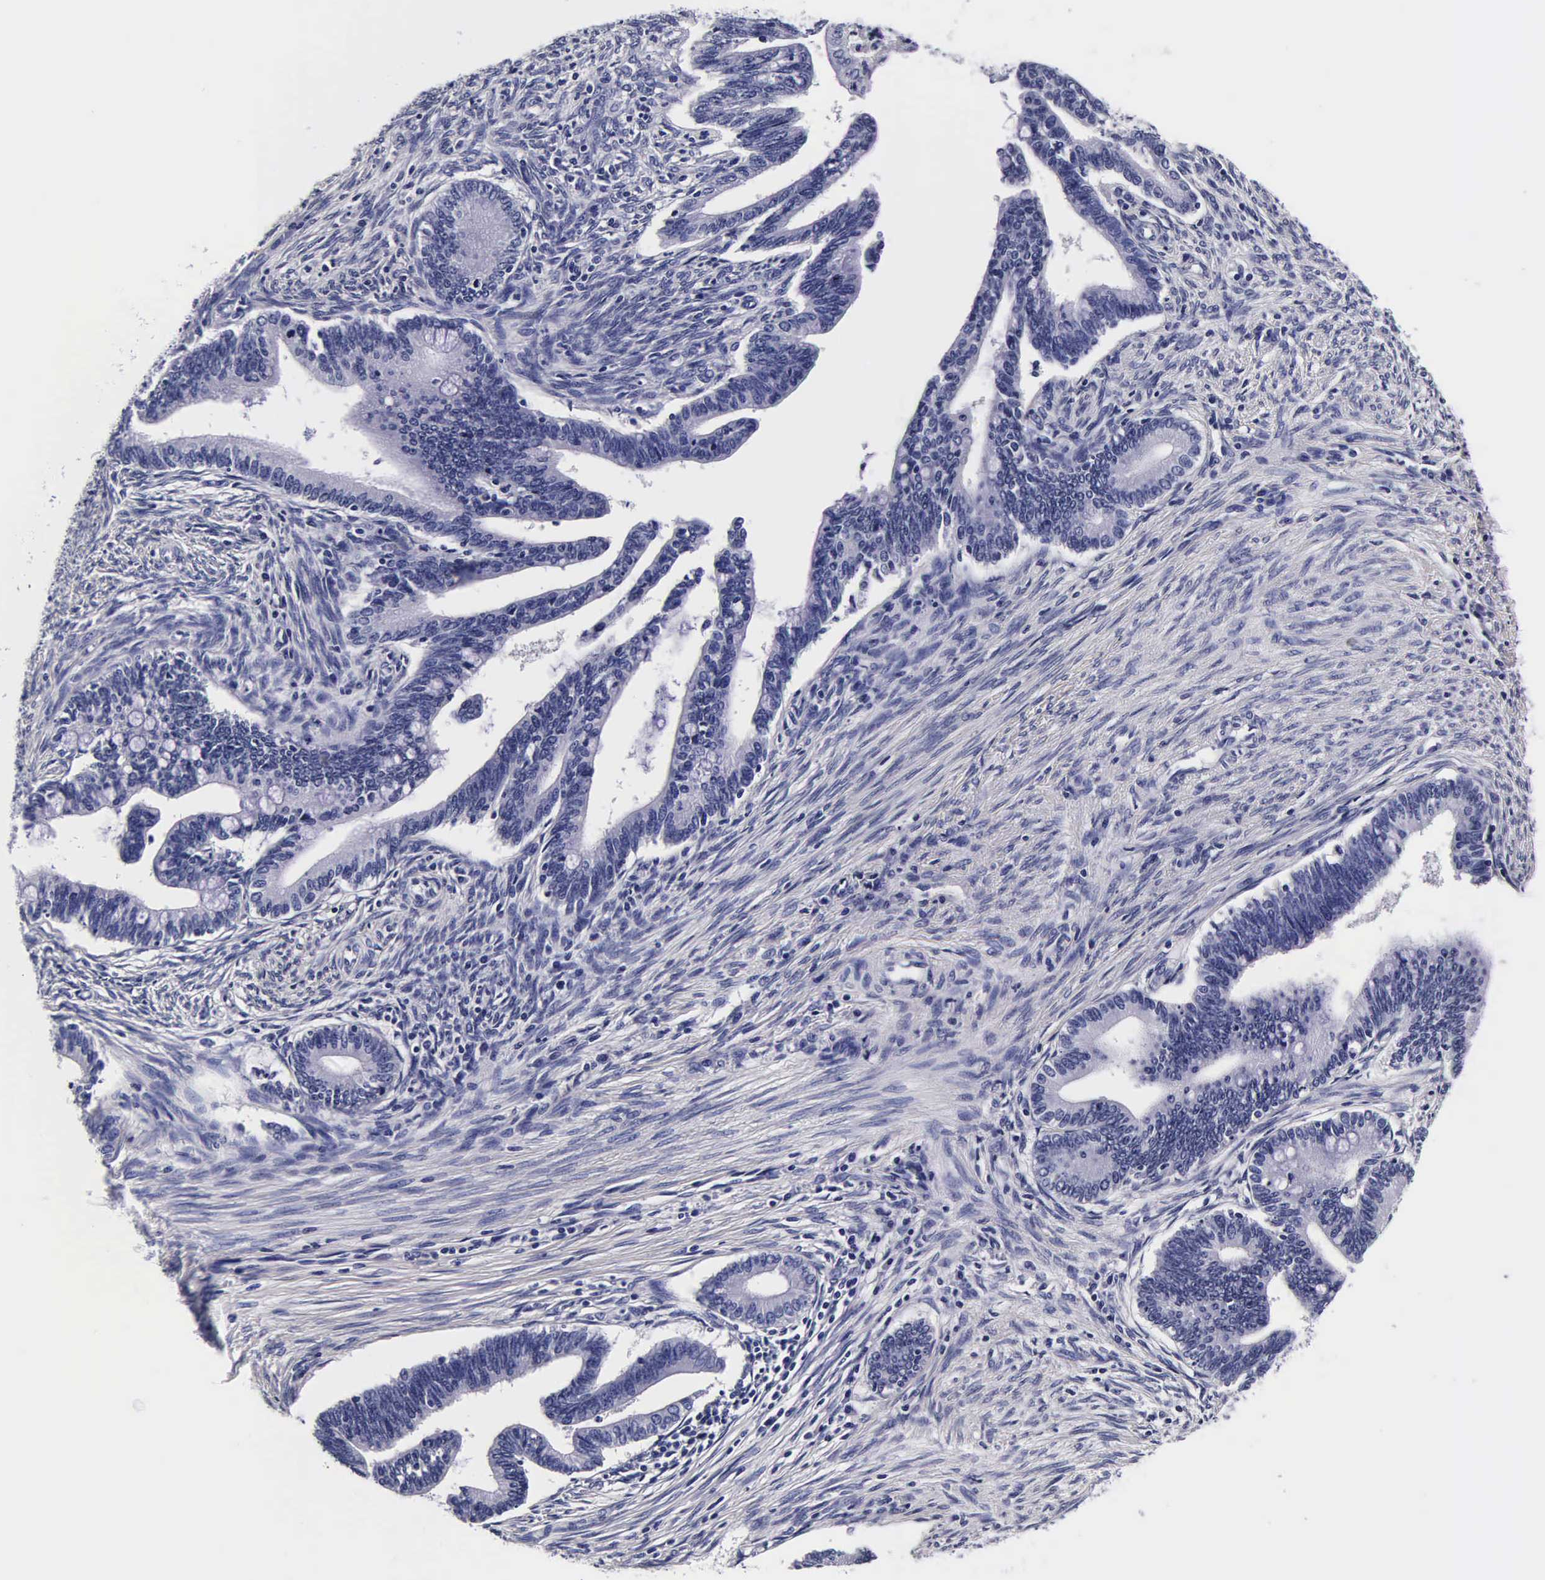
{"staining": {"intensity": "negative", "quantity": "none", "location": "none"}, "tissue": "cervical cancer", "cell_type": "Tumor cells", "image_type": "cancer", "snomed": [{"axis": "morphology", "description": "Adenocarcinoma, NOS"}, {"axis": "topography", "description": "Cervix"}], "caption": "A high-resolution micrograph shows immunohistochemistry (IHC) staining of cervical adenocarcinoma, which demonstrates no significant positivity in tumor cells.", "gene": "IAPP", "patient": {"sex": "female", "age": 36}}